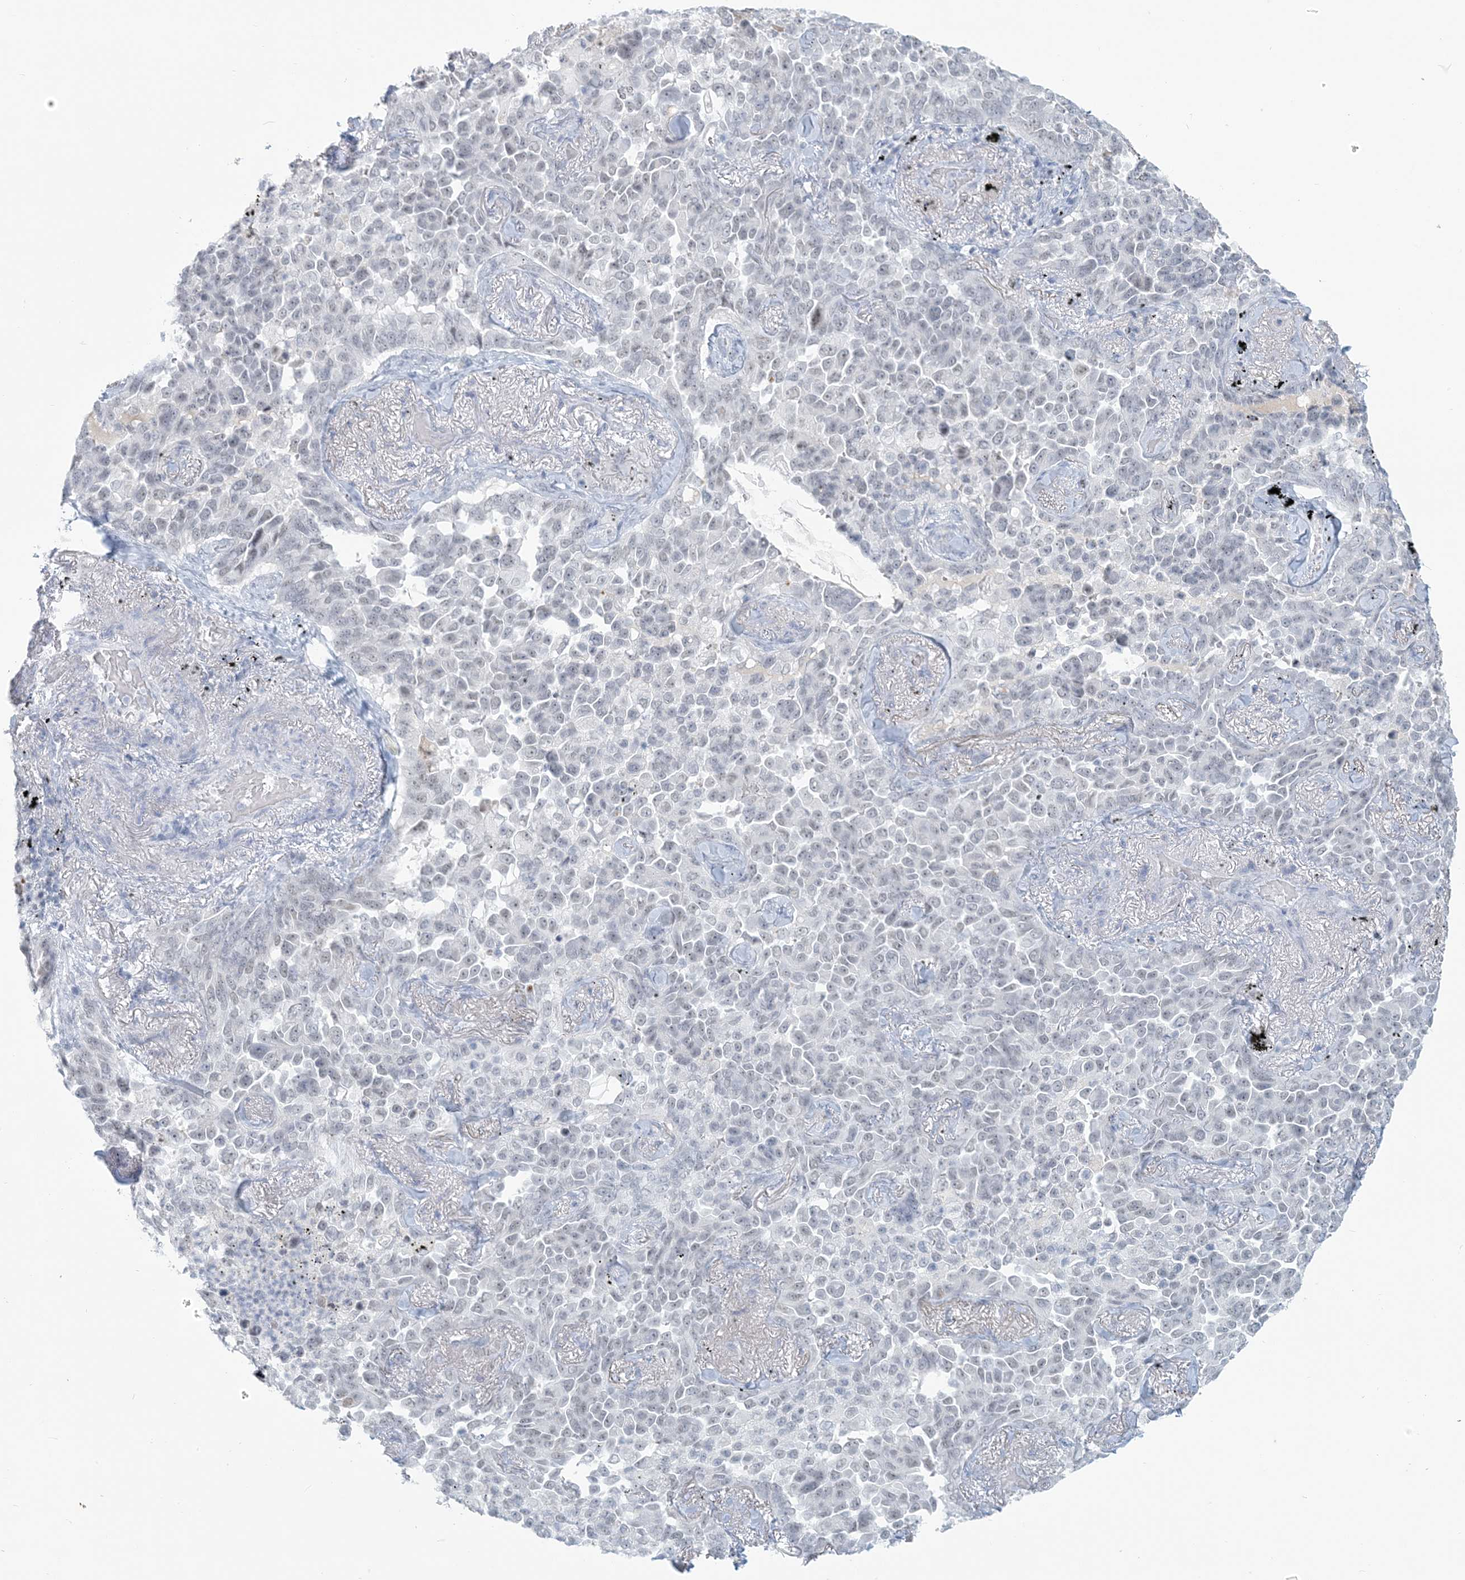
{"staining": {"intensity": "negative", "quantity": "none", "location": "none"}, "tissue": "lung cancer", "cell_type": "Tumor cells", "image_type": "cancer", "snomed": [{"axis": "morphology", "description": "Adenocarcinoma, NOS"}, {"axis": "topography", "description": "Lung"}], "caption": "IHC image of human lung cancer (adenocarcinoma) stained for a protein (brown), which reveals no positivity in tumor cells. Nuclei are stained in blue.", "gene": "SCML1", "patient": {"sex": "female", "age": 67}}